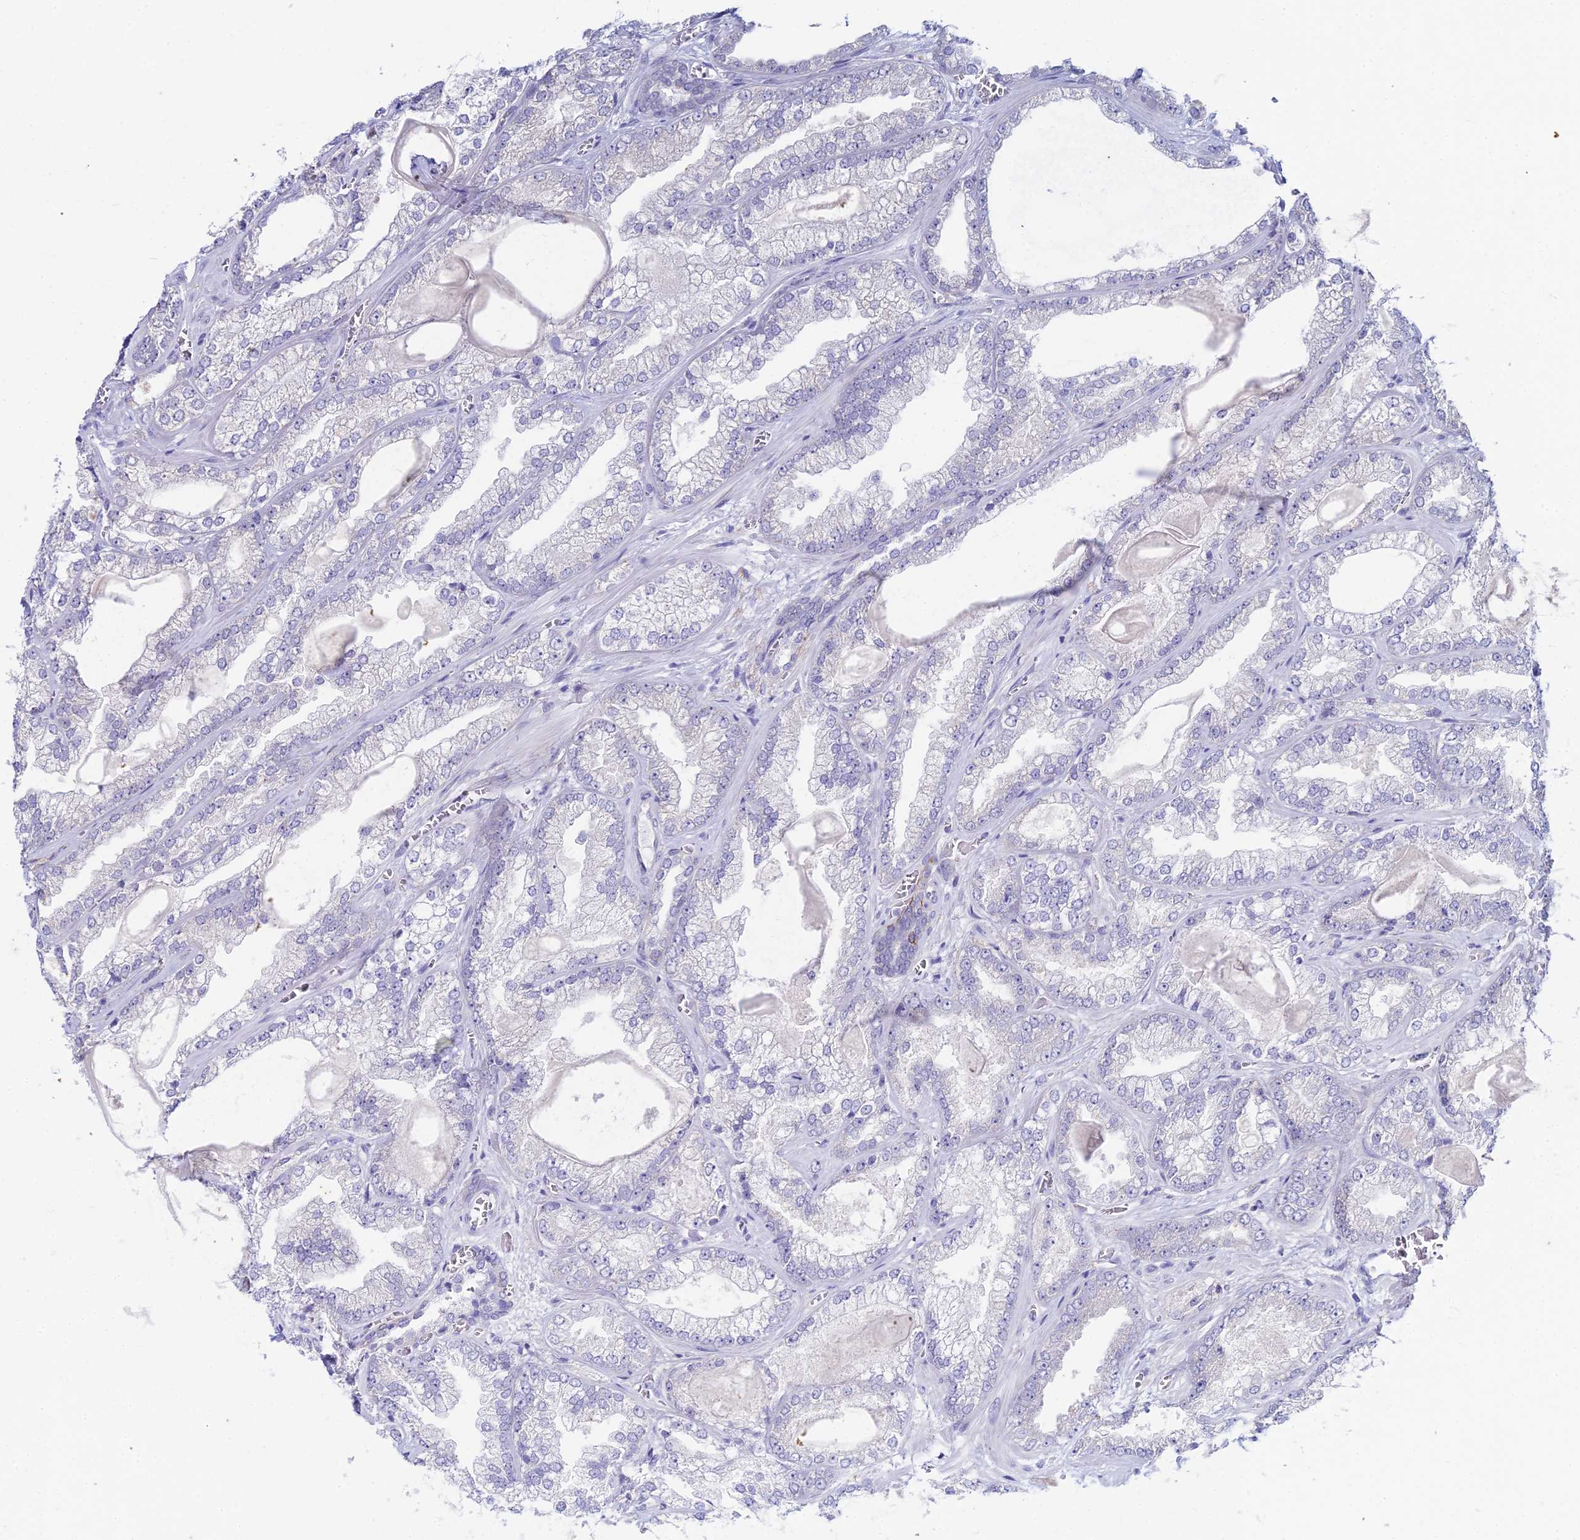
{"staining": {"intensity": "negative", "quantity": "none", "location": "none"}, "tissue": "prostate cancer", "cell_type": "Tumor cells", "image_type": "cancer", "snomed": [{"axis": "morphology", "description": "Adenocarcinoma, Low grade"}, {"axis": "topography", "description": "Prostate"}], "caption": "Immunohistochemical staining of human prostate adenocarcinoma (low-grade) reveals no significant staining in tumor cells. (Brightfield microscopy of DAB immunohistochemistry at high magnification).", "gene": "EEF2KMT", "patient": {"sex": "male", "age": 57}}